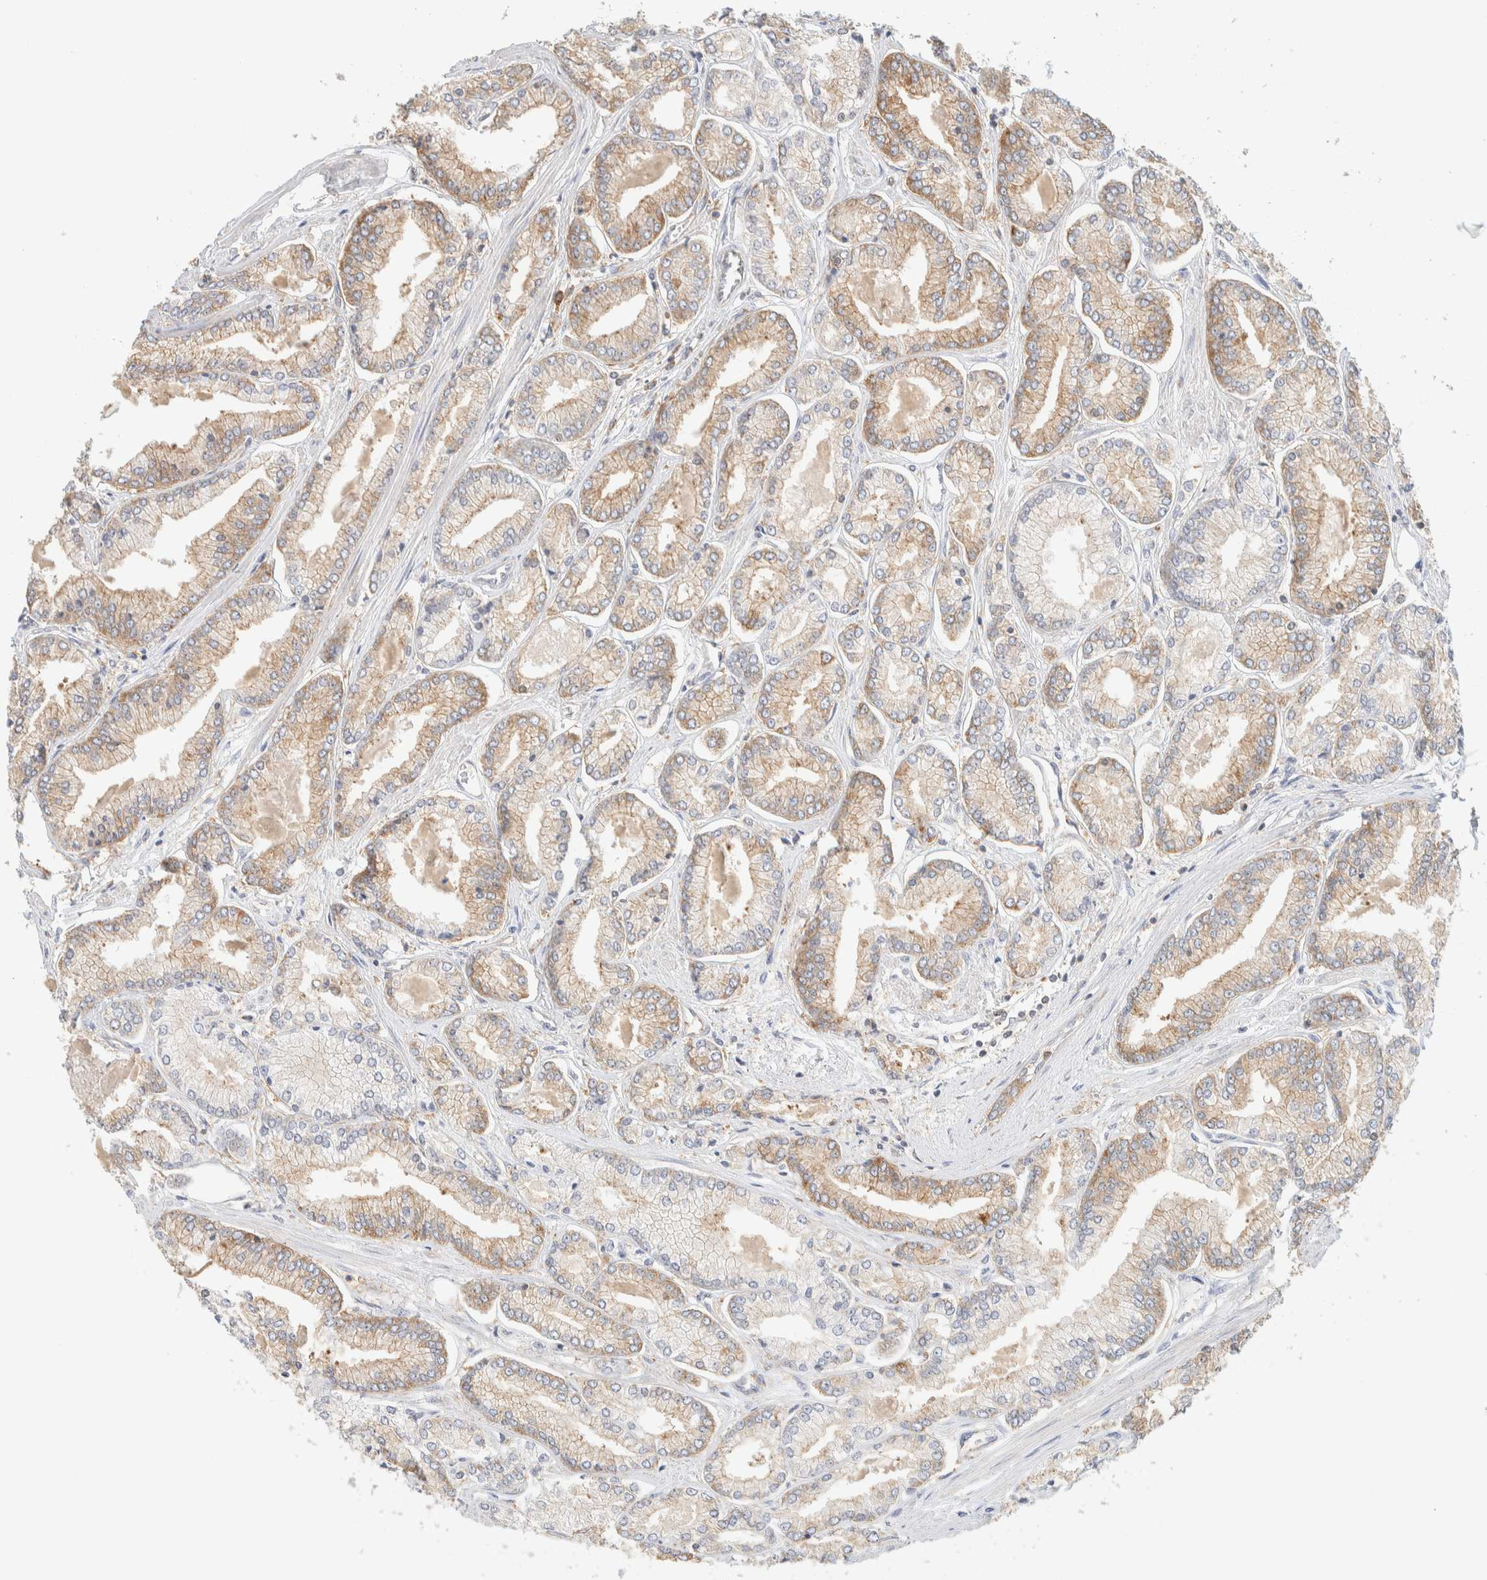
{"staining": {"intensity": "moderate", "quantity": "25%-75%", "location": "cytoplasmic/membranous"}, "tissue": "prostate cancer", "cell_type": "Tumor cells", "image_type": "cancer", "snomed": [{"axis": "morphology", "description": "Adenocarcinoma, Low grade"}, {"axis": "topography", "description": "Prostate"}], "caption": "Human prostate low-grade adenocarcinoma stained for a protein (brown) reveals moderate cytoplasmic/membranous positive expression in about 25%-75% of tumor cells.", "gene": "TBC1D8B", "patient": {"sex": "male", "age": 52}}